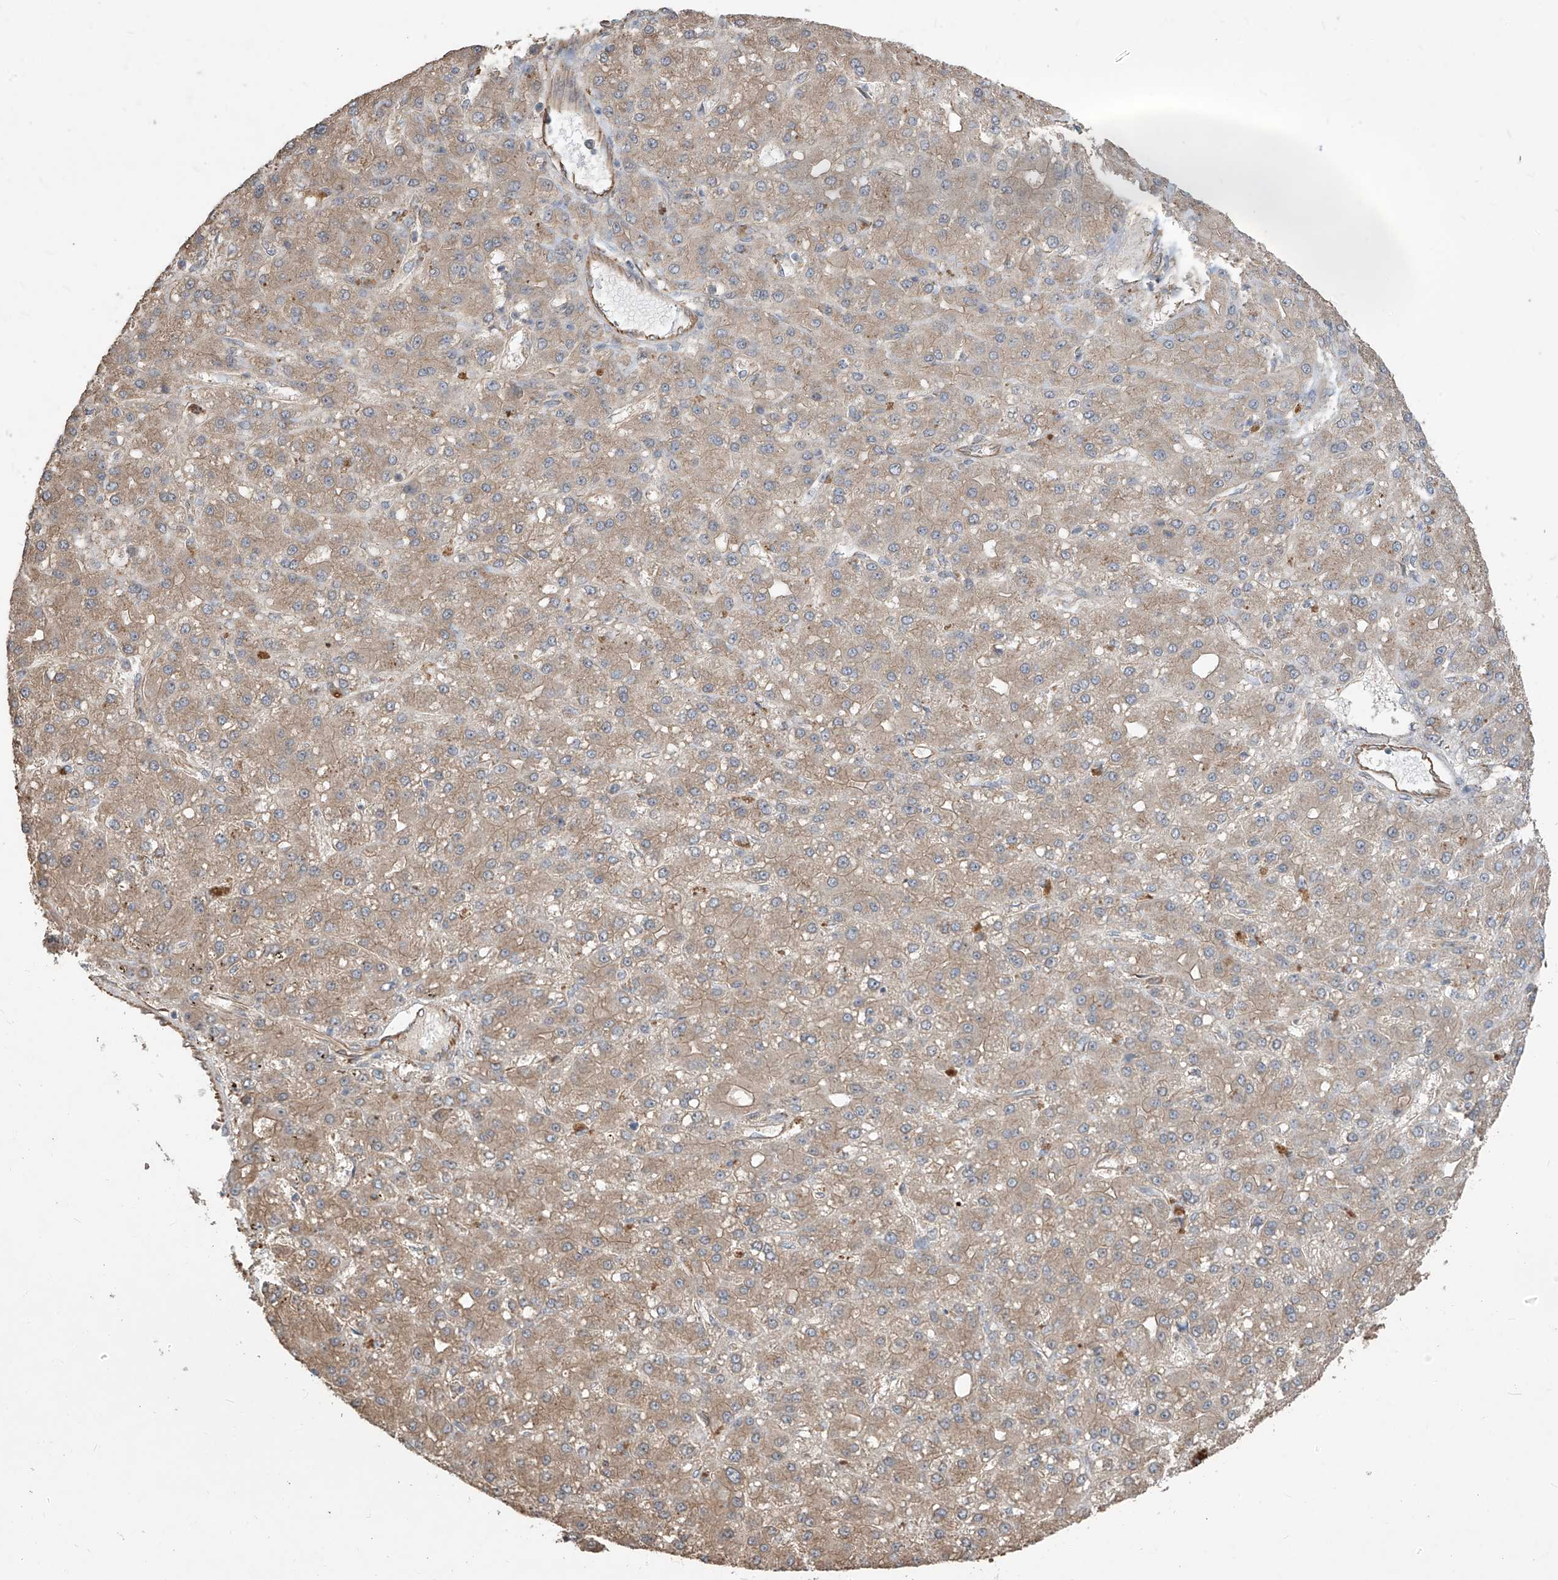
{"staining": {"intensity": "moderate", "quantity": "25%-75%", "location": "cytoplasmic/membranous"}, "tissue": "liver cancer", "cell_type": "Tumor cells", "image_type": "cancer", "snomed": [{"axis": "morphology", "description": "Carcinoma, Hepatocellular, NOS"}, {"axis": "topography", "description": "Liver"}], "caption": "There is medium levels of moderate cytoplasmic/membranous positivity in tumor cells of hepatocellular carcinoma (liver), as demonstrated by immunohistochemical staining (brown color).", "gene": "AGBL5", "patient": {"sex": "male", "age": 67}}